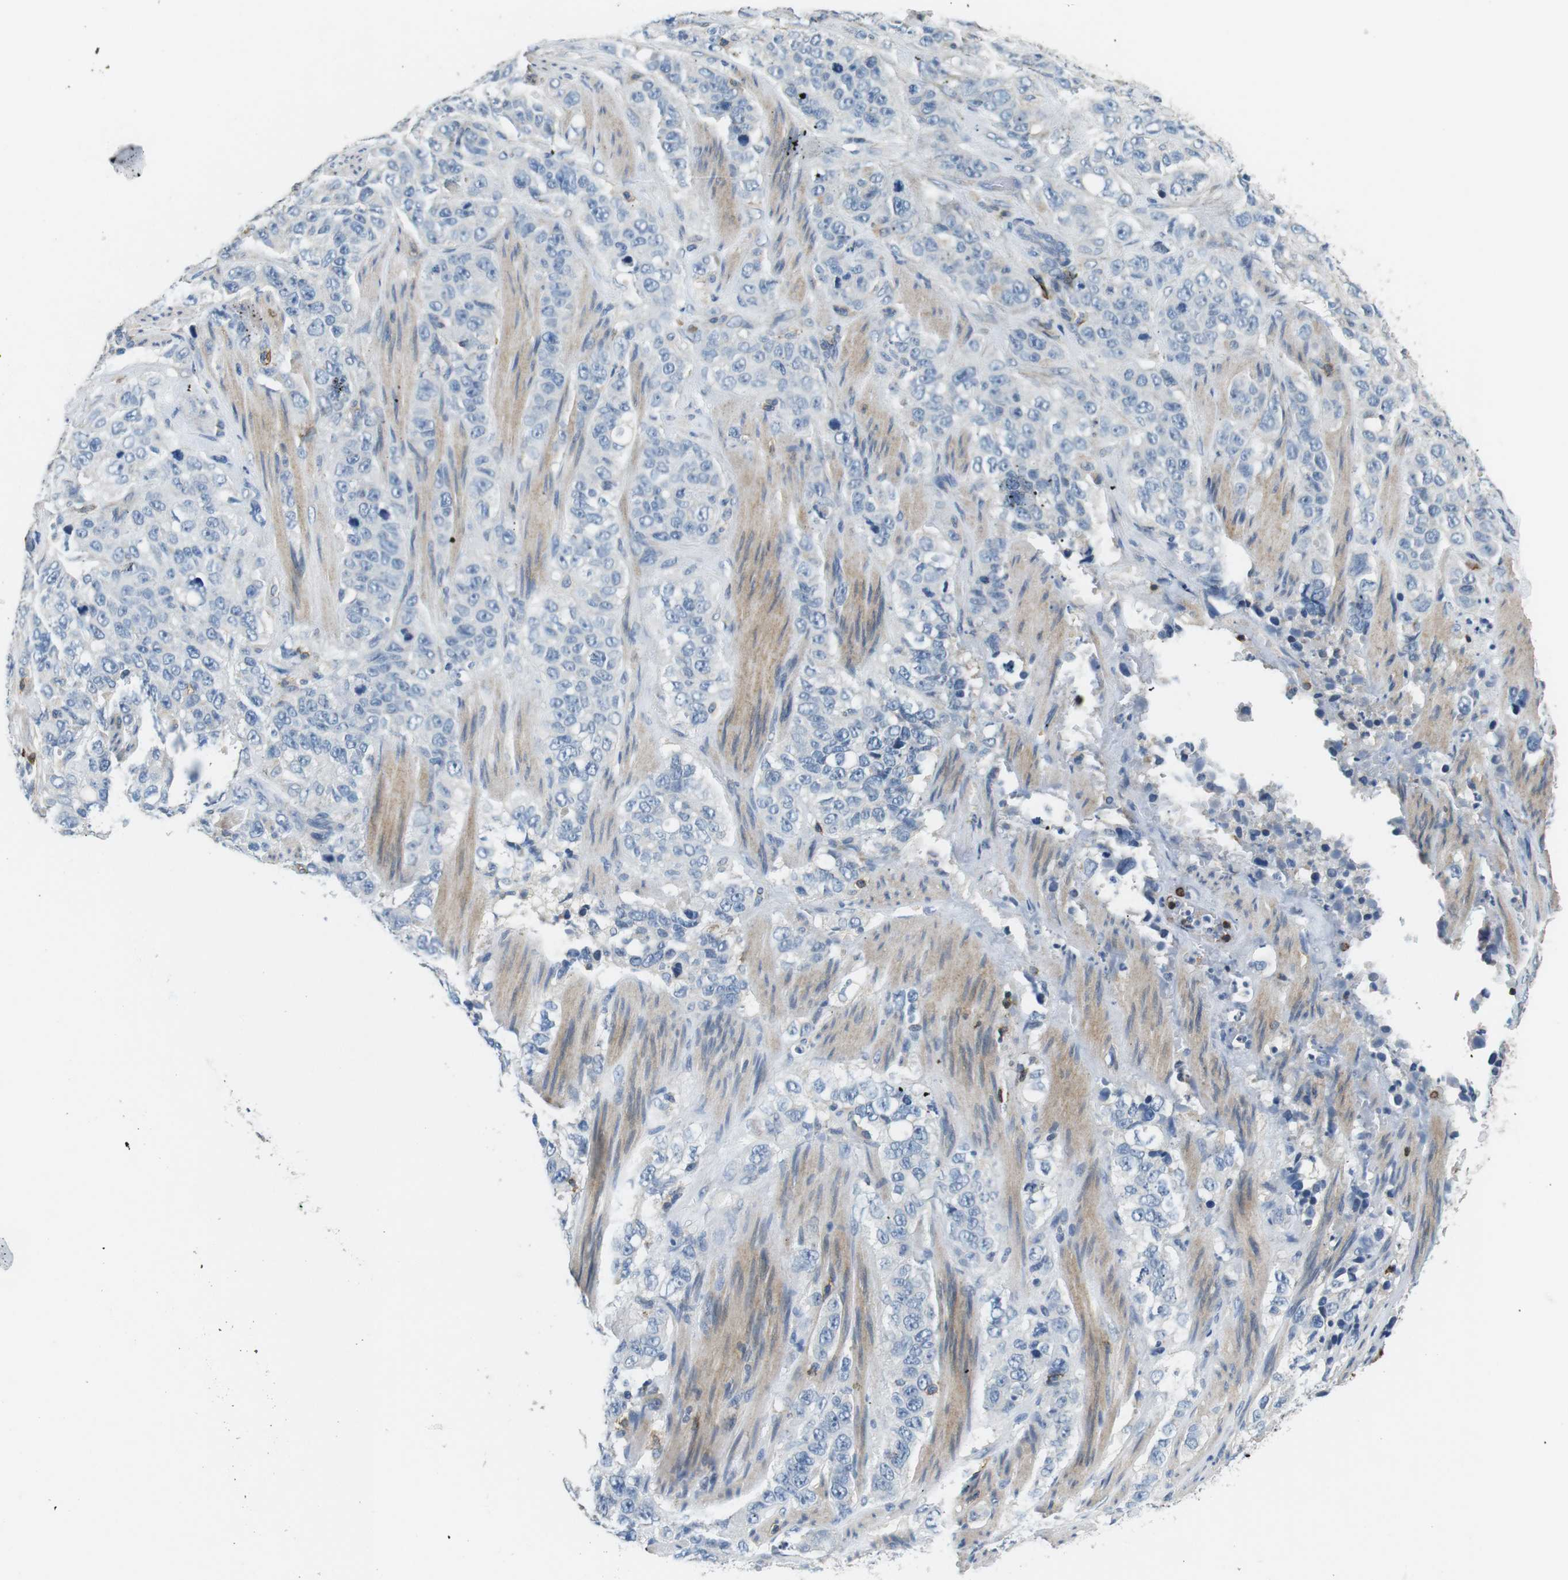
{"staining": {"intensity": "negative", "quantity": "none", "location": "none"}, "tissue": "stomach cancer", "cell_type": "Tumor cells", "image_type": "cancer", "snomed": [{"axis": "morphology", "description": "Adenocarcinoma, NOS"}, {"axis": "topography", "description": "Stomach"}], "caption": "Immunohistochemistry (IHC) of stomach cancer (adenocarcinoma) demonstrates no positivity in tumor cells.", "gene": "CD6", "patient": {"sex": "male", "age": 48}}